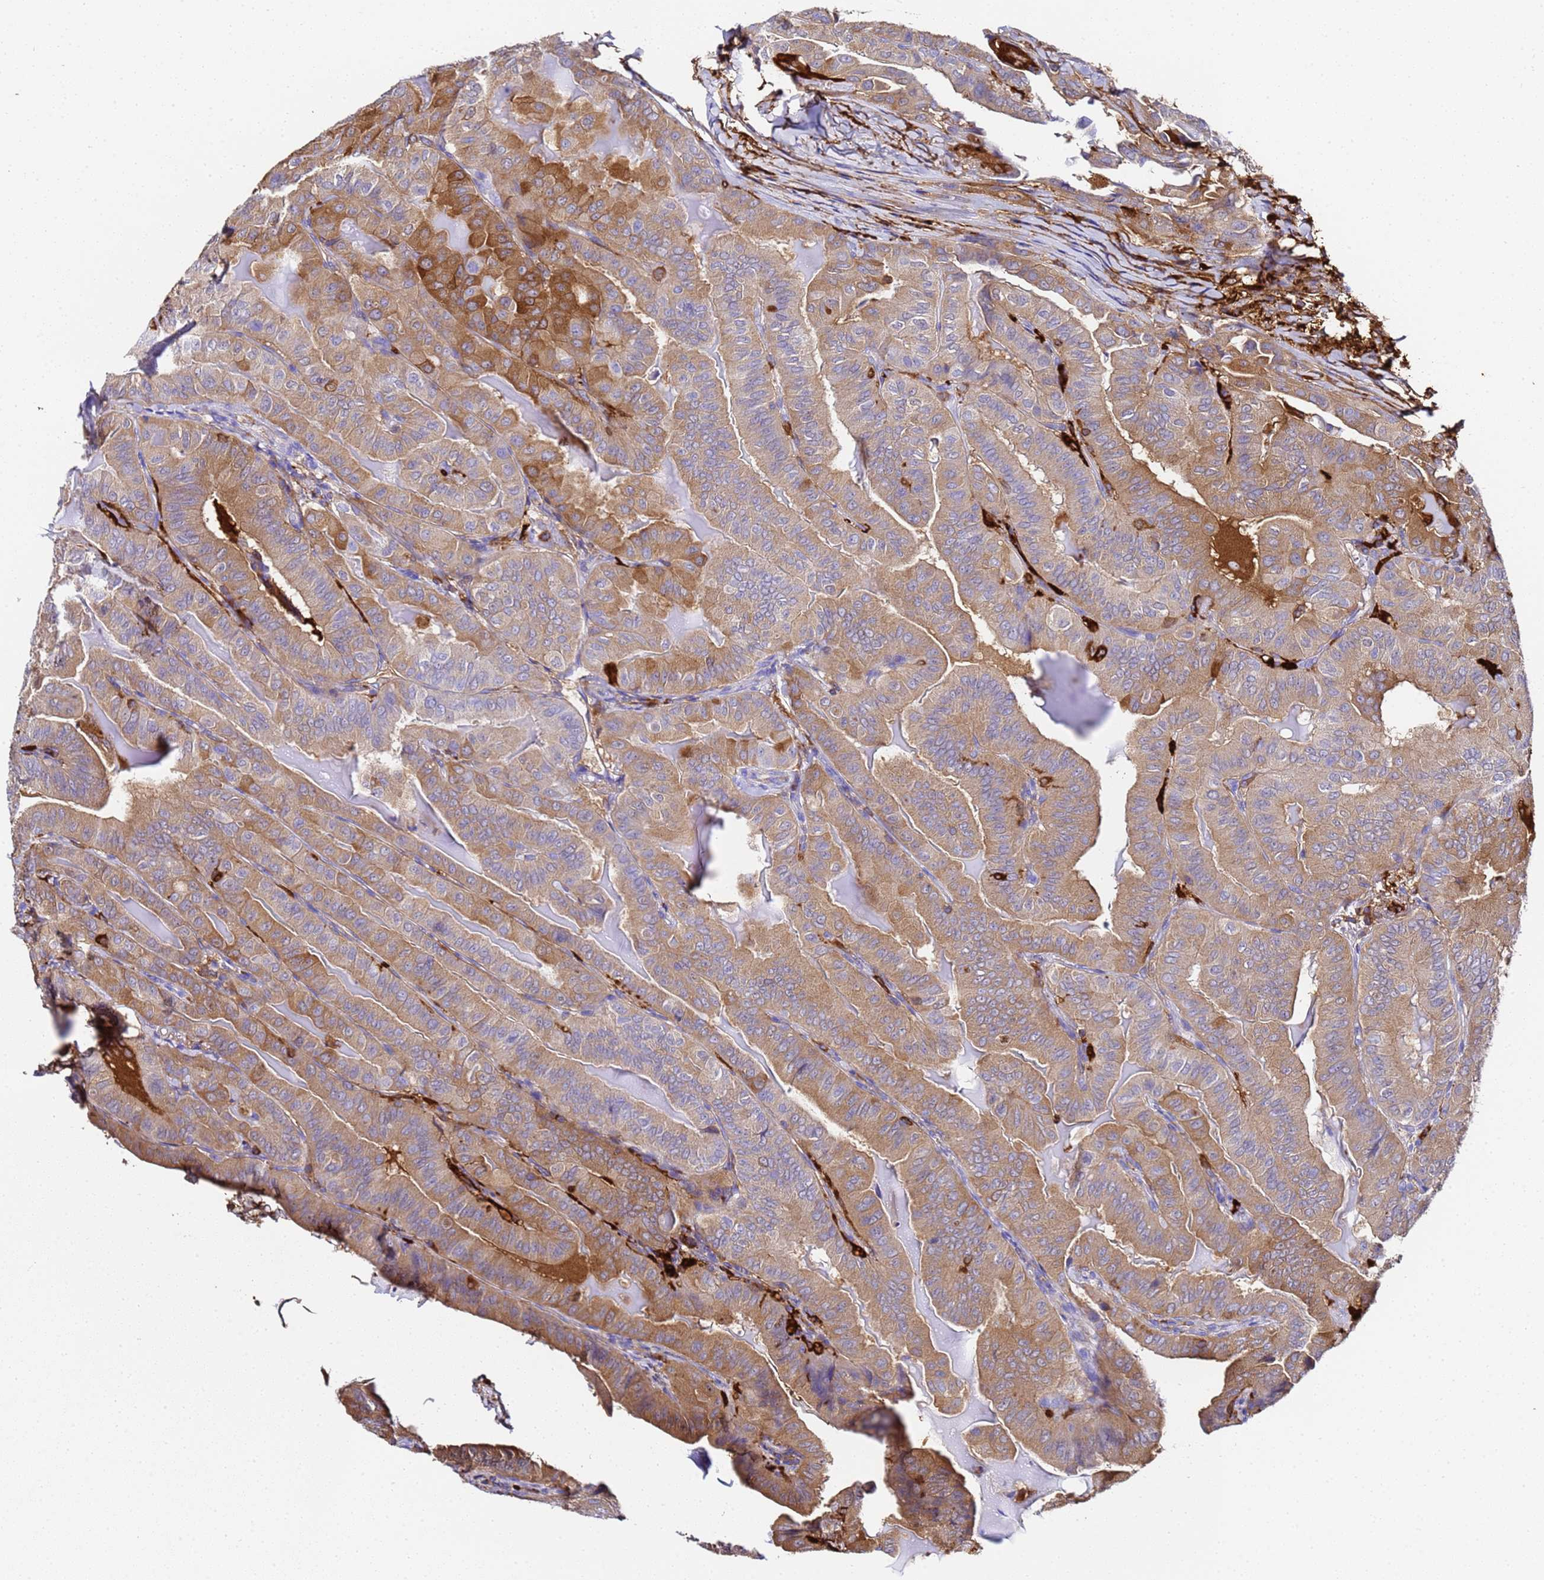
{"staining": {"intensity": "moderate", "quantity": ">75%", "location": "cytoplasmic/membranous"}, "tissue": "thyroid cancer", "cell_type": "Tumor cells", "image_type": "cancer", "snomed": [{"axis": "morphology", "description": "Papillary adenocarcinoma, NOS"}, {"axis": "topography", "description": "Thyroid gland"}], "caption": "An image of thyroid cancer stained for a protein shows moderate cytoplasmic/membranous brown staining in tumor cells.", "gene": "FTL", "patient": {"sex": "female", "age": 68}}